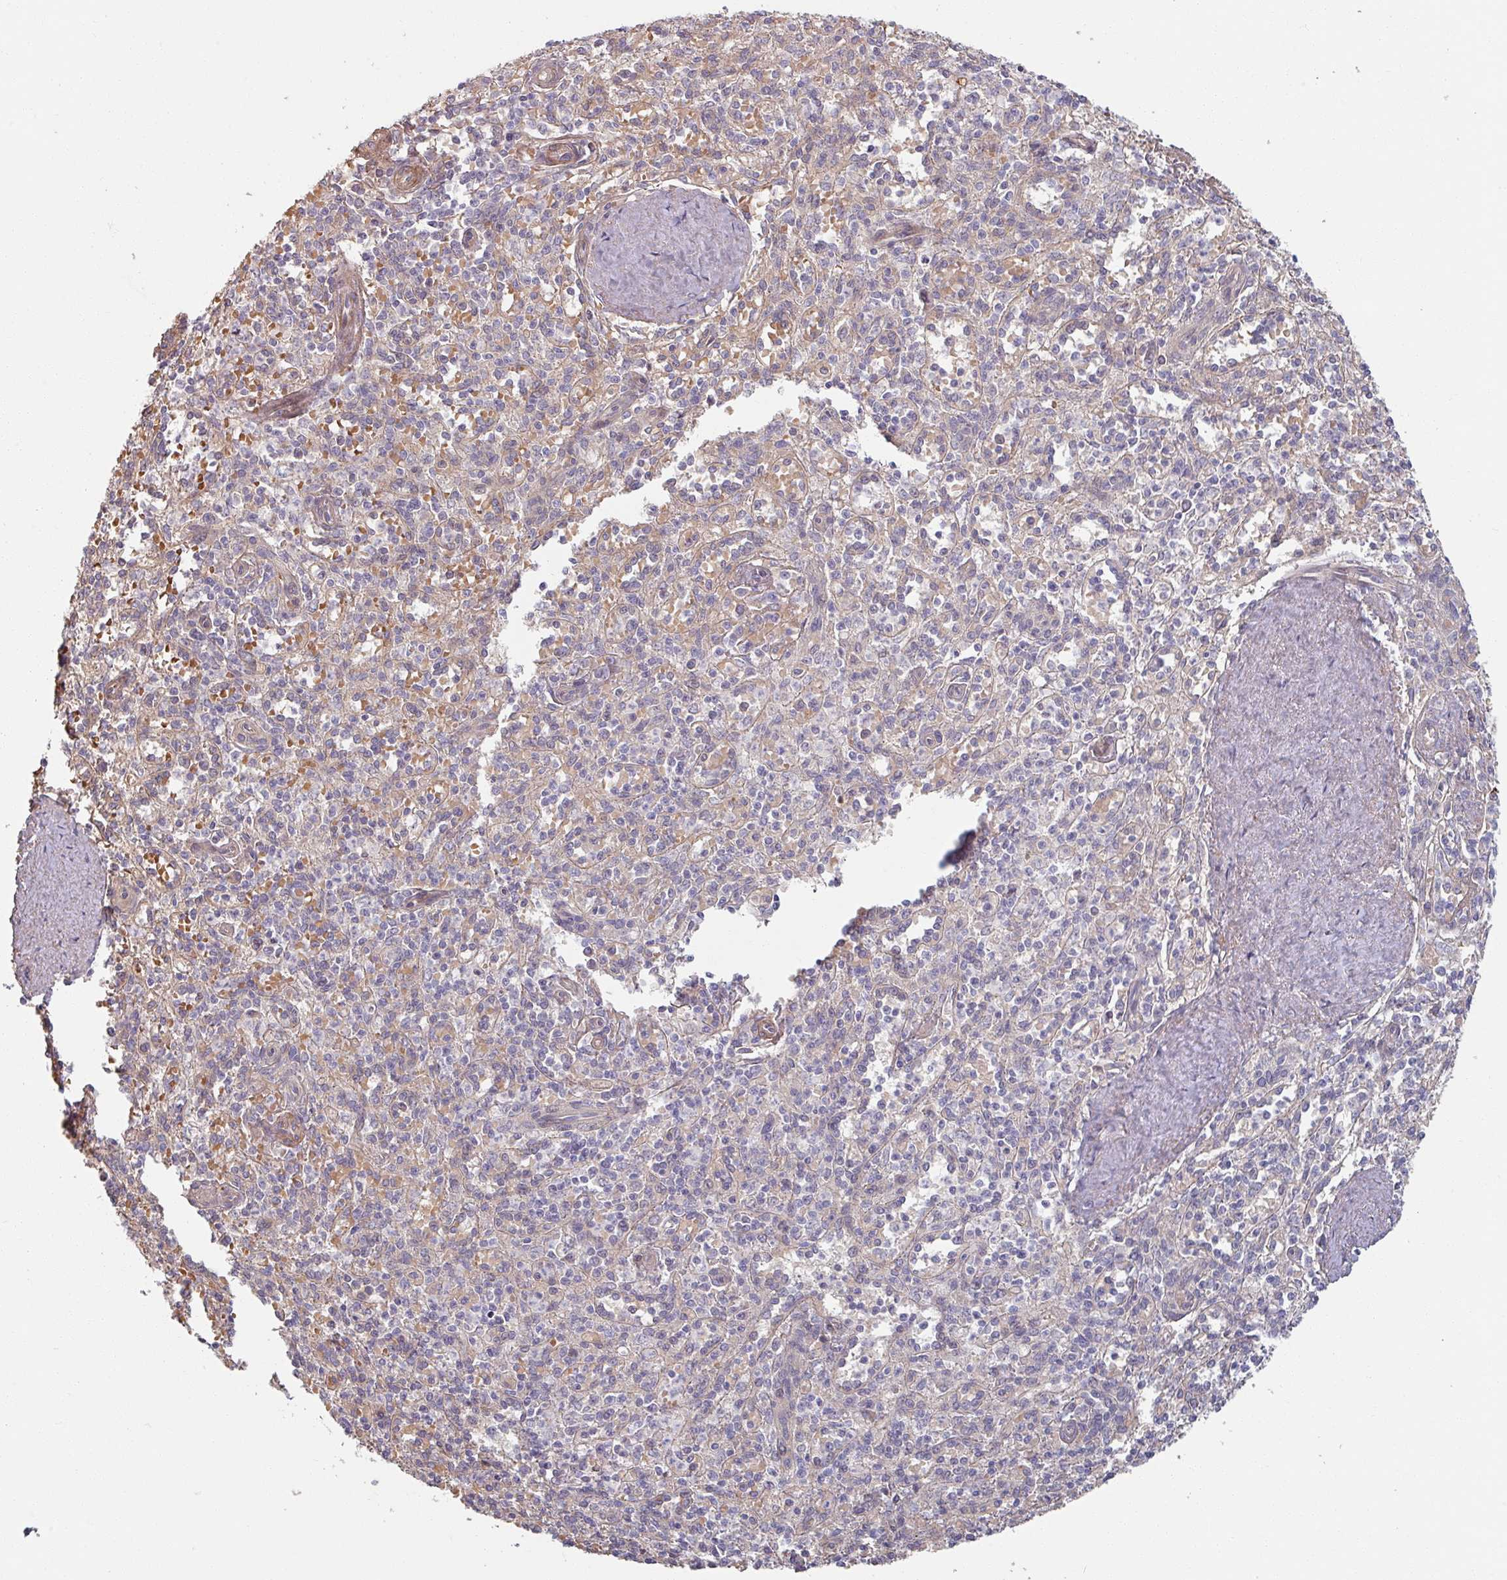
{"staining": {"intensity": "negative", "quantity": "none", "location": "none"}, "tissue": "spleen", "cell_type": "Cells in red pulp", "image_type": "normal", "snomed": [{"axis": "morphology", "description": "Normal tissue, NOS"}, {"axis": "topography", "description": "Spleen"}], "caption": "Immunohistochemistry (IHC) micrograph of normal spleen: human spleen stained with DAB (3,3'-diaminobenzidine) displays no significant protein positivity in cells in red pulp.", "gene": "C4BPB", "patient": {"sex": "female", "age": 70}}